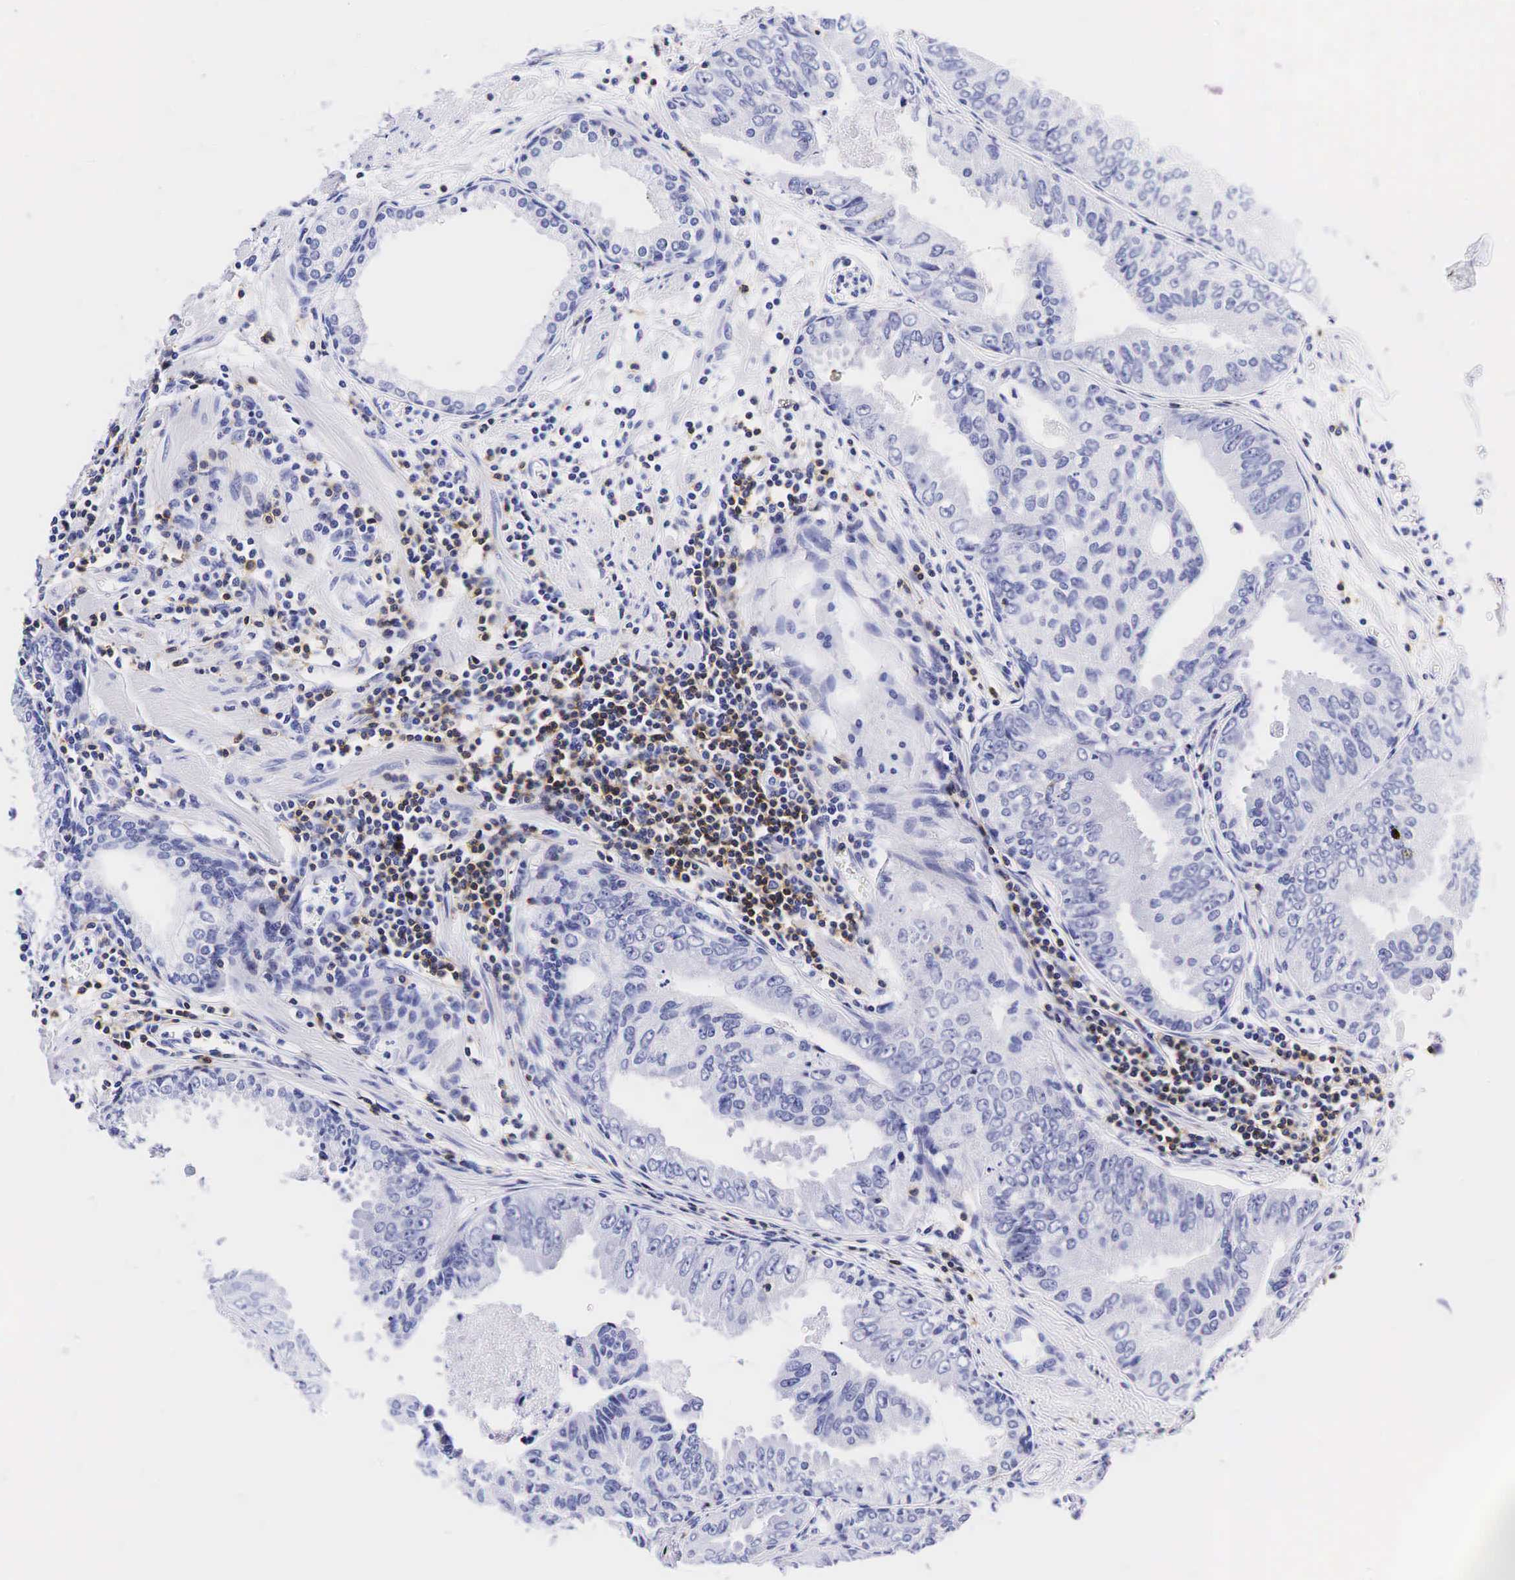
{"staining": {"intensity": "negative", "quantity": "none", "location": "none"}, "tissue": "prostate cancer", "cell_type": "Tumor cells", "image_type": "cancer", "snomed": [{"axis": "morphology", "description": "Adenocarcinoma, High grade"}, {"axis": "topography", "description": "Prostate"}], "caption": "This is an immunohistochemistry (IHC) image of adenocarcinoma (high-grade) (prostate). There is no positivity in tumor cells.", "gene": "CD3E", "patient": {"sex": "male", "age": 56}}